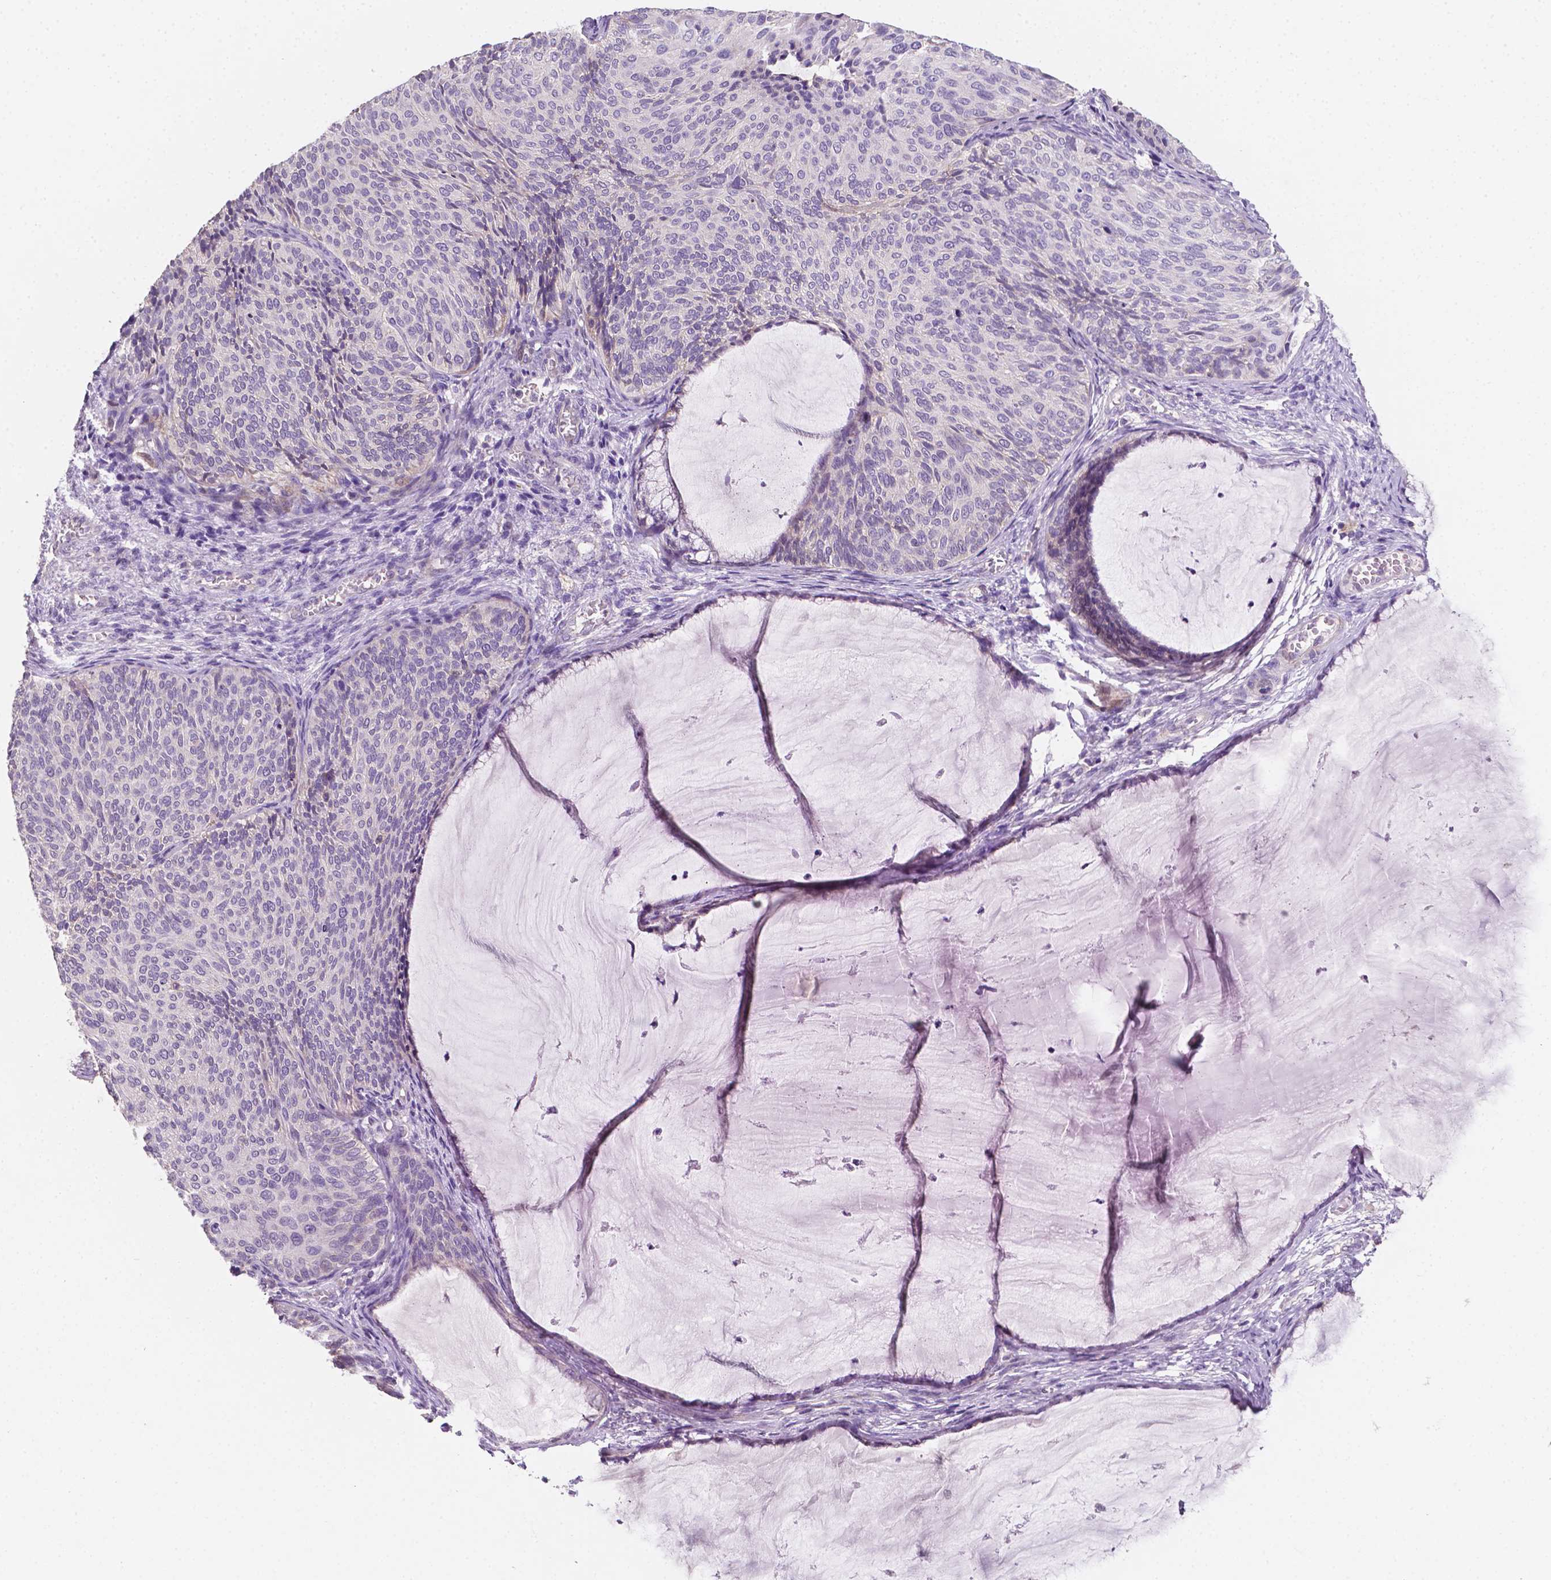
{"staining": {"intensity": "negative", "quantity": "none", "location": "none"}, "tissue": "cervical cancer", "cell_type": "Tumor cells", "image_type": "cancer", "snomed": [{"axis": "morphology", "description": "Squamous cell carcinoma, NOS"}, {"axis": "topography", "description": "Cervix"}], "caption": "Tumor cells show no significant expression in cervical cancer.", "gene": "EGFR", "patient": {"sex": "female", "age": 36}}